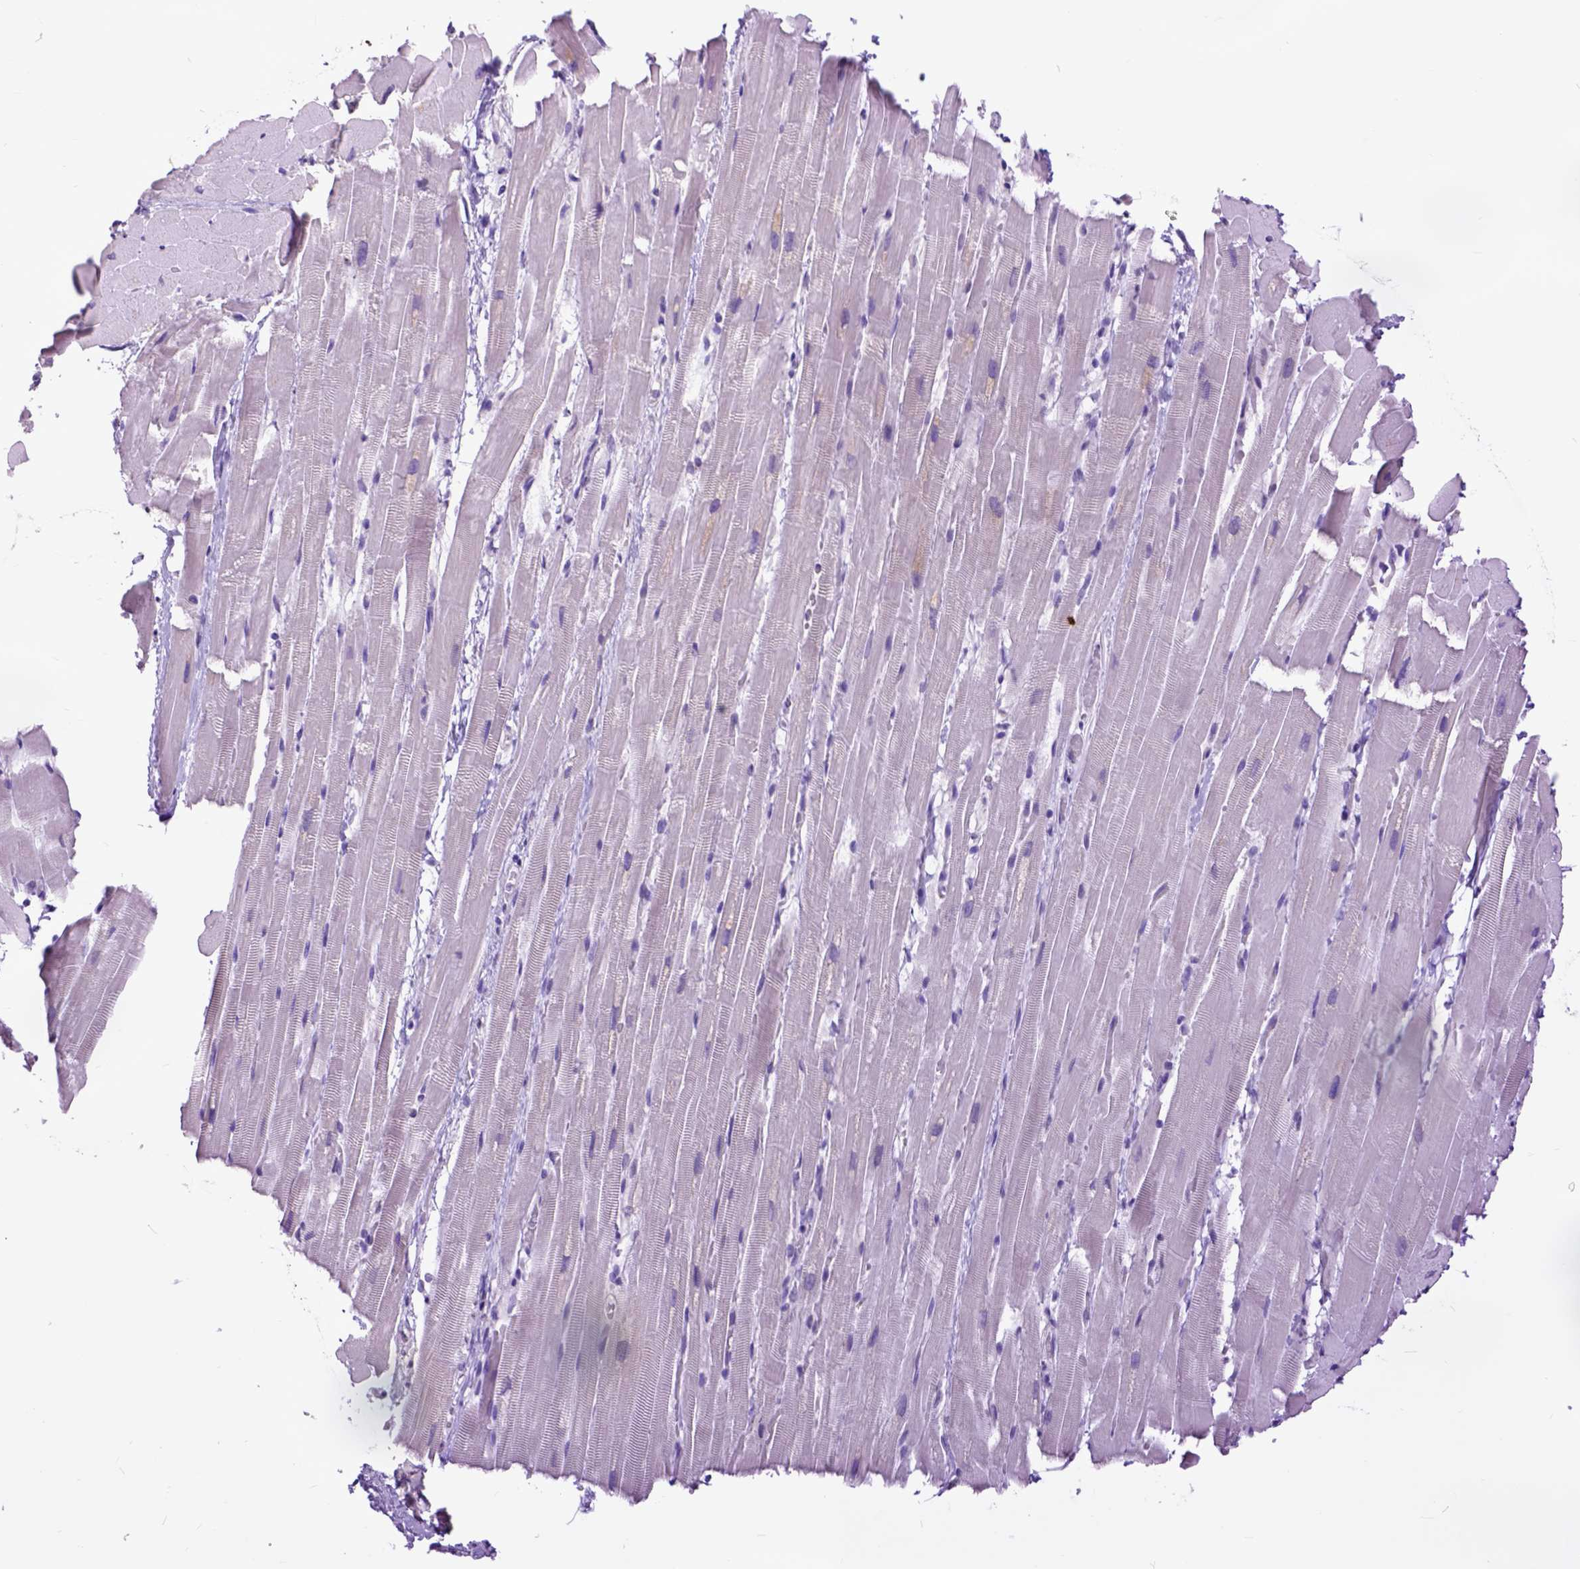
{"staining": {"intensity": "negative", "quantity": "none", "location": "none"}, "tissue": "heart muscle", "cell_type": "Cardiomyocytes", "image_type": "normal", "snomed": [{"axis": "morphology", "description": "Normal tissue, NOS"}, {"axis": "topography", "description": "Heart"}], "caption": "Heart muscle was stained to show a protein in brown. There is no significant positivity in cardiomyocytes.", "gene": "RAB25", "patient": {"sex": "male", "age": 37}}